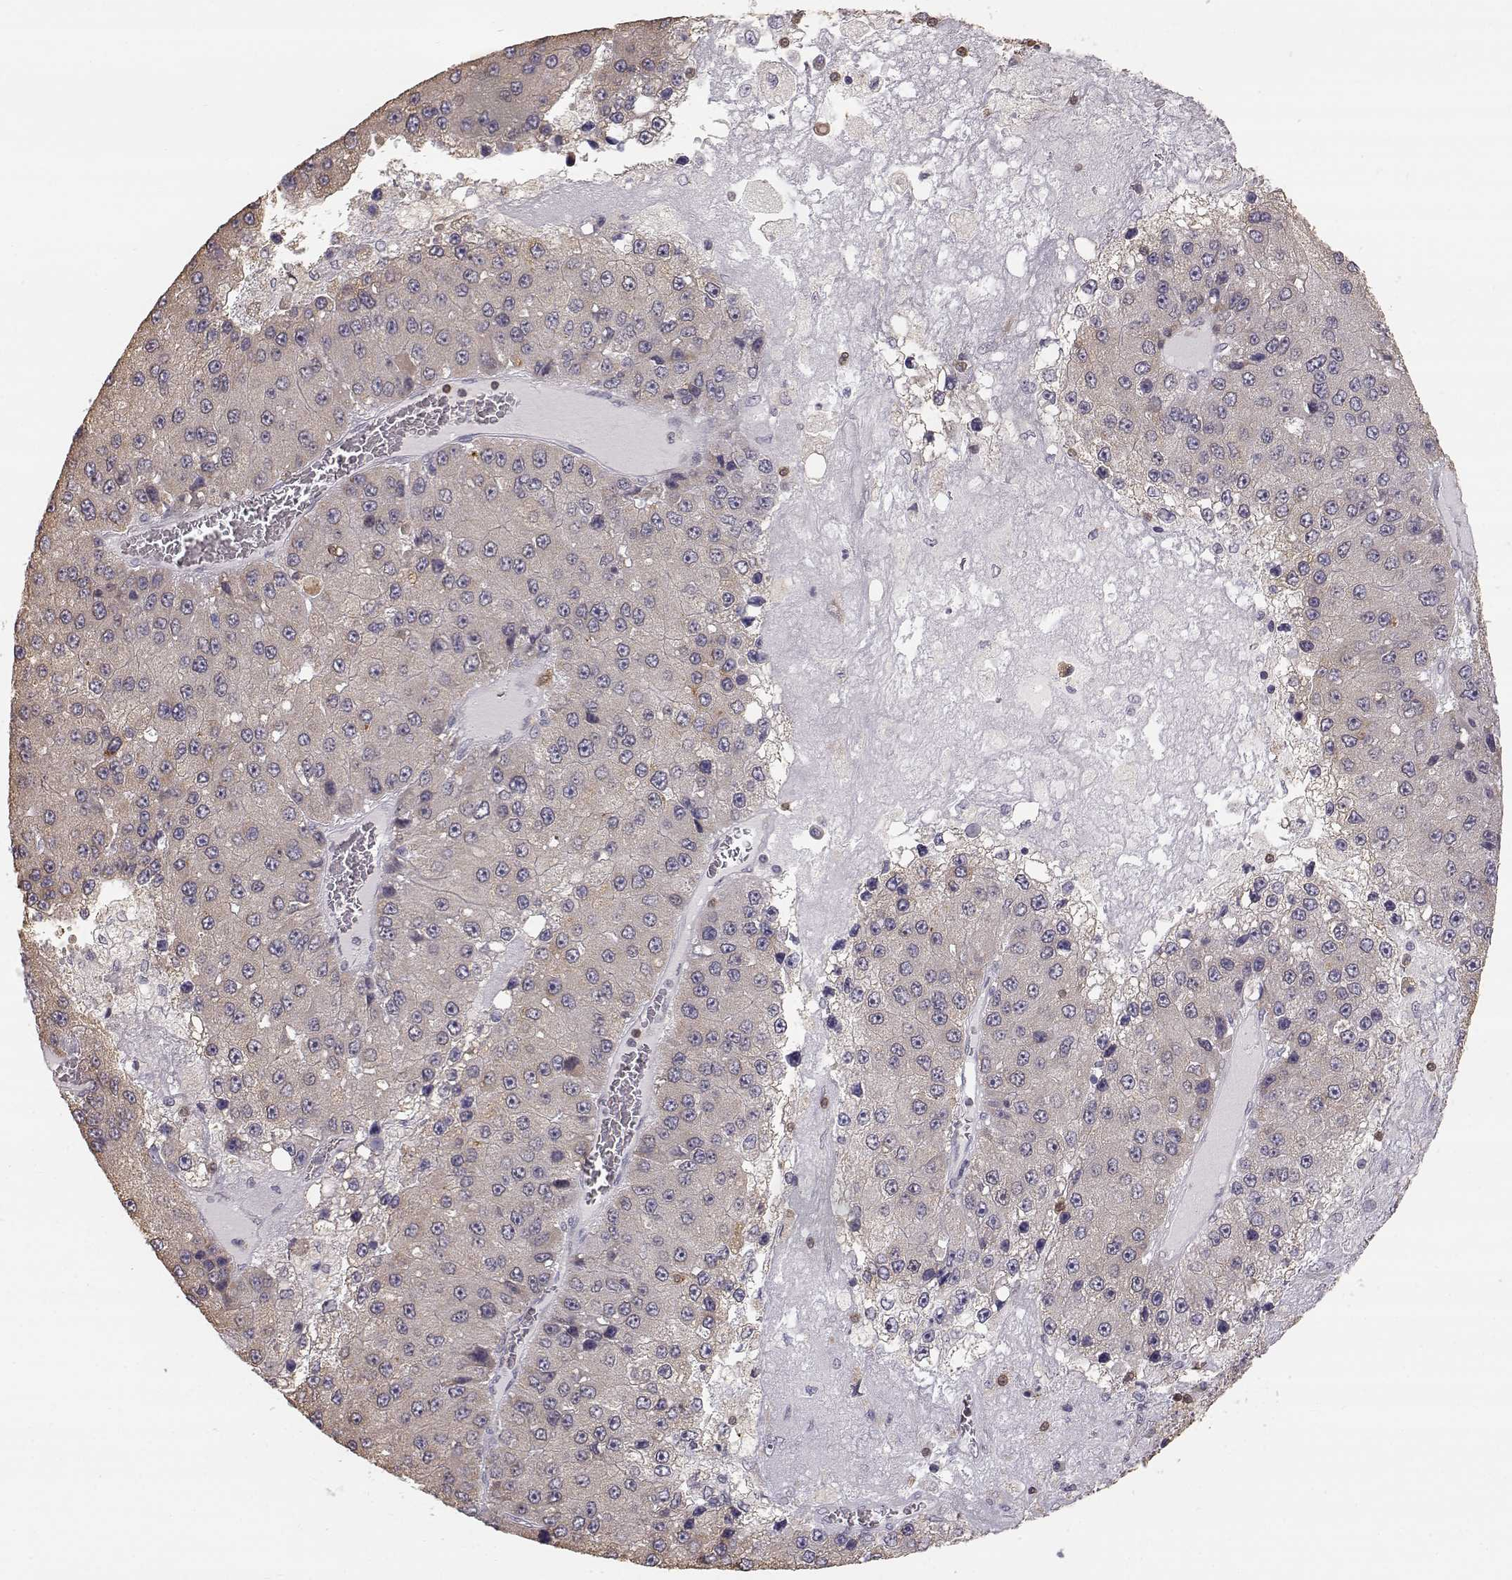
{"staining": {"intensity": "weak", "quantity": "<25%", "location": "cytoplasmic/membranous"}, "tissue": "liver cancer", "cell_type": "Tumor cells", "image_type": "cancer", "snomed": [{"axis": "morphology", "description": "Carcinoma, Hepatocellular, NOS"}, {"axis": "topography", "description": "Liver"}], "caption": "IHC histopathology image of liver hepatocellular carcinoma stained for a protein (brown), which shows no positivity in tumor cells.", "gene": "GRAP2", "patient": {"sex": "female", "age": 73}}